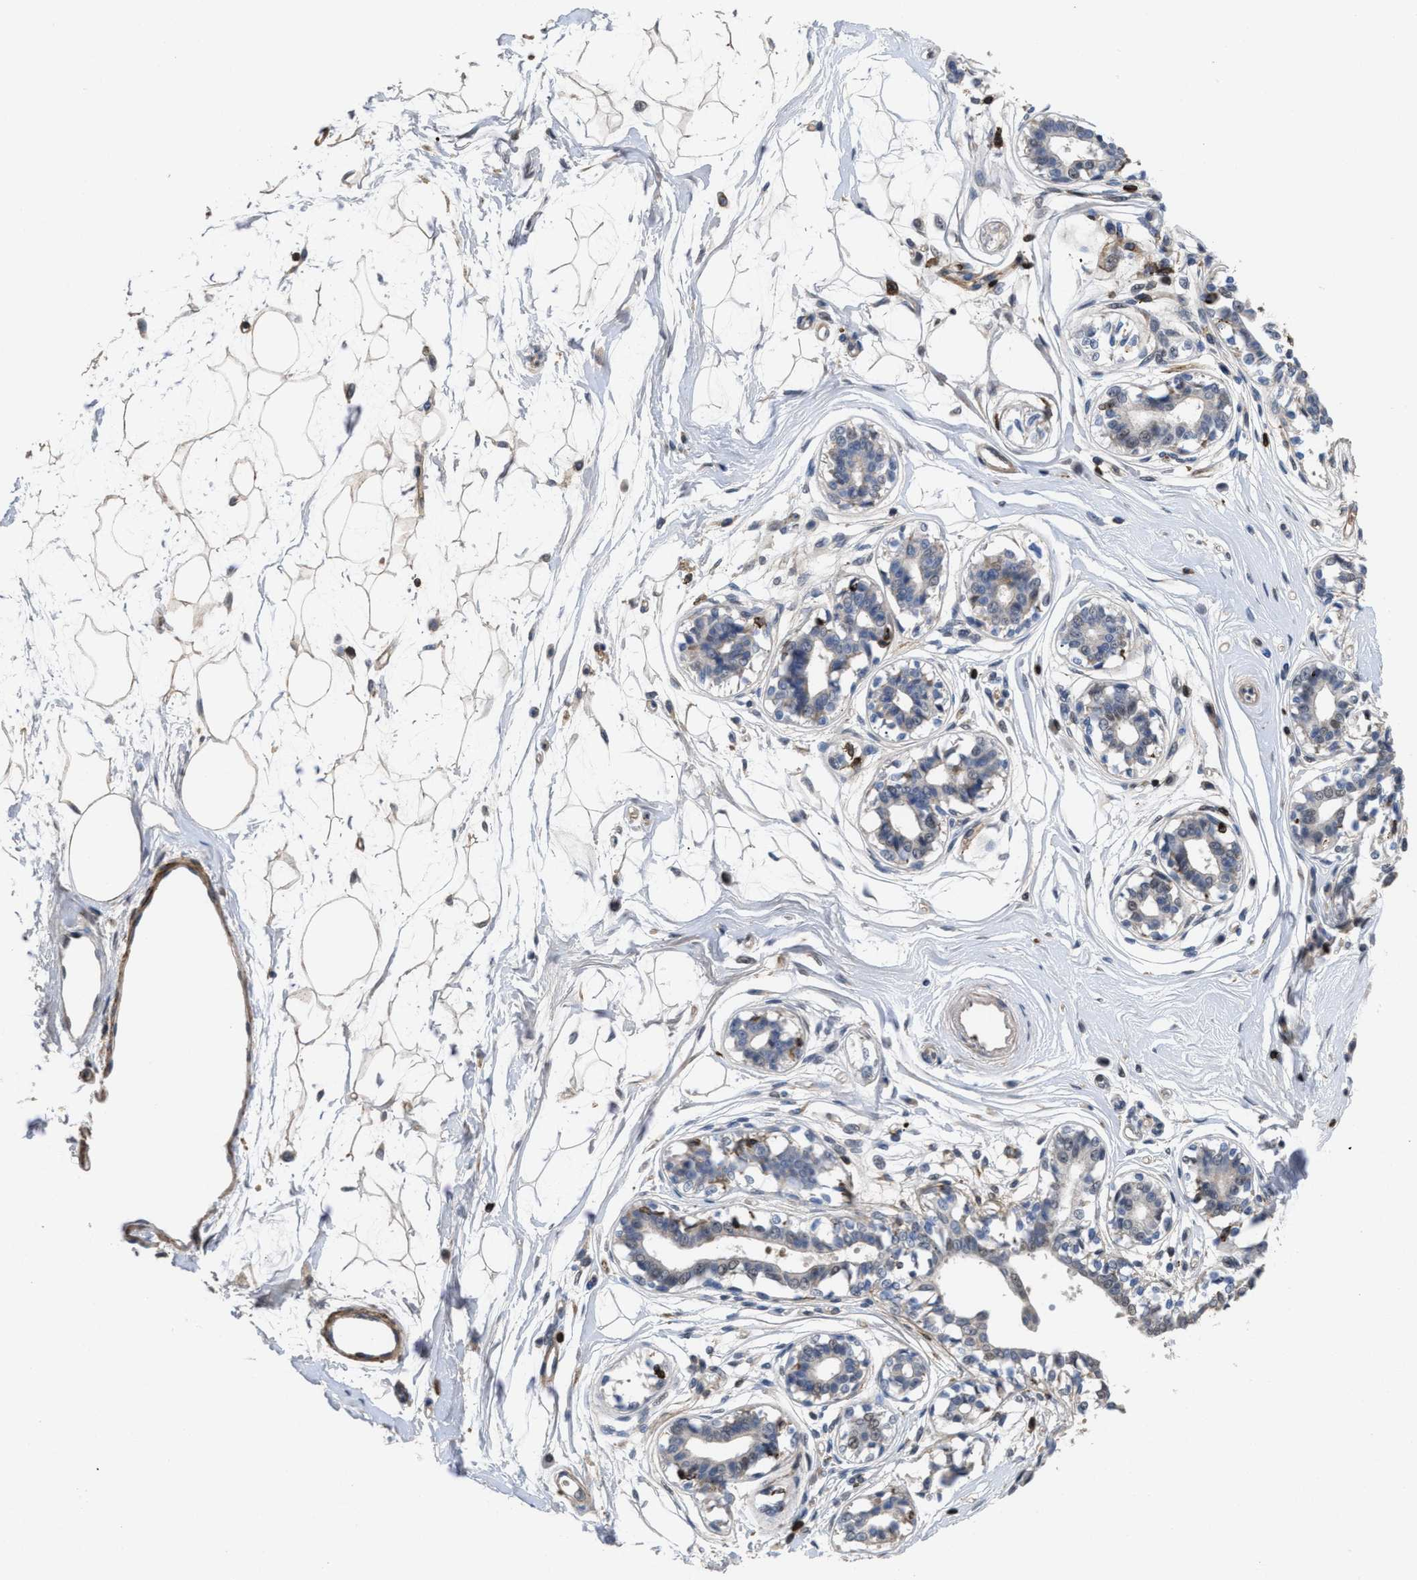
{"staining": {"intensity": "negative", "quantity": "none", "location": "none"}, "tissue": "breast", "cell_type": "Adipocytes", "image_type": "normal", "snomed": [{"axis": "morphology", "description": "Normal tissue, NOS"}, {"axis": "topography", "description": "Breast"}], "caption": "Image shows no protein positivity in adipocytes of normal breast.", "gene": "PTPRE", "patient": {"sex": "female", "age": 45}}